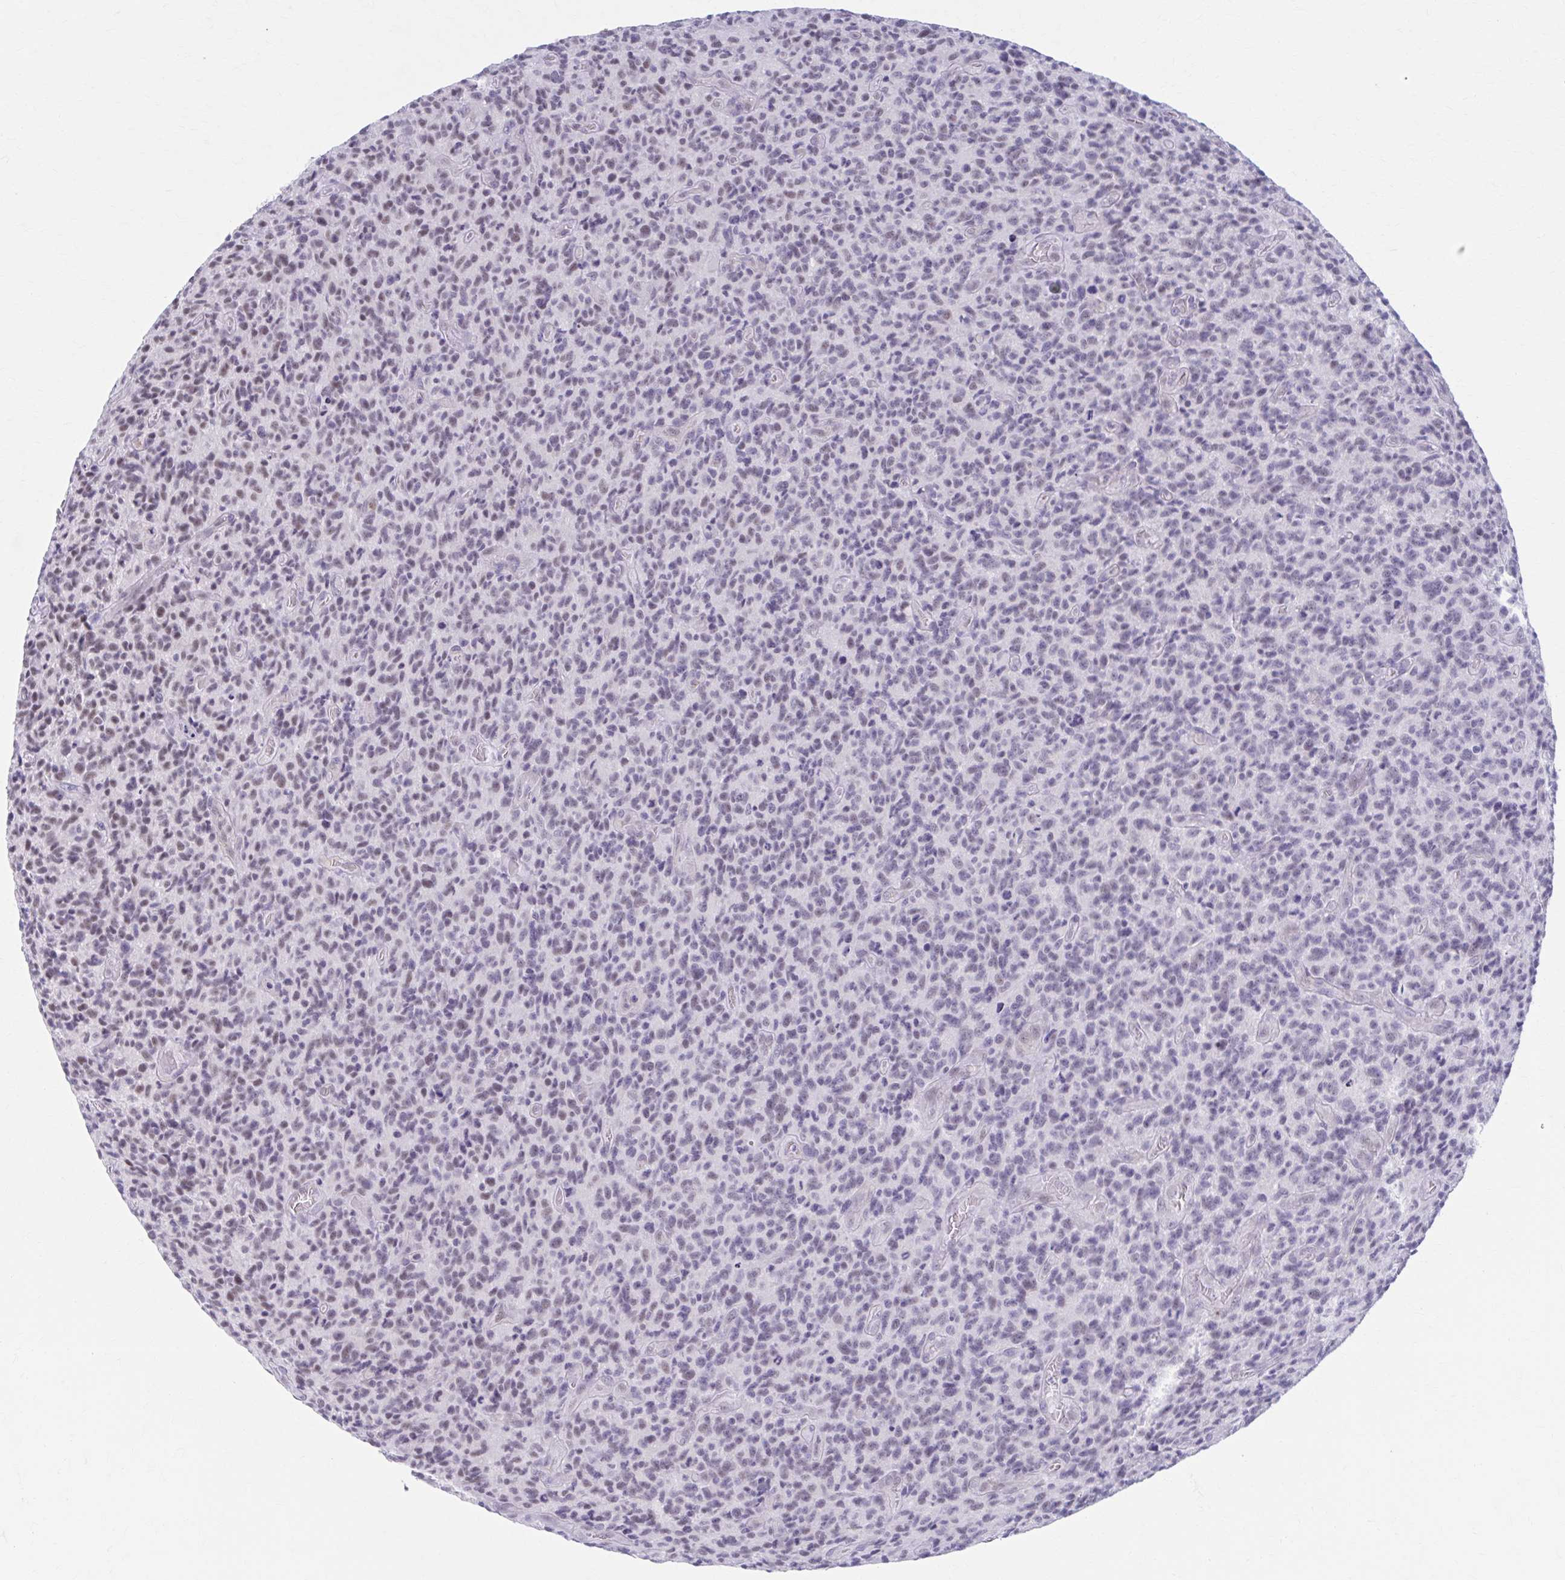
{"staining": {"intensity": "weak", "quantity": ">75%", "location": "nuclear"}, "tissue": "glioma", "cell_type": "Tumor cells", "image_type": "cancer", "snomed": [{"axis": "morphology", "description": "Glioma, malignant, High grade"}, {"axis": "topography", "description": "Brain"}], "caption": "Malignant glioma (high-grade) stained for a protein (brown) exhibits weak nuclear positive staining in approximately >75% of tumor cells.", "gene": "CCDC105", "patient": {"sex": "male", "age": 76}}